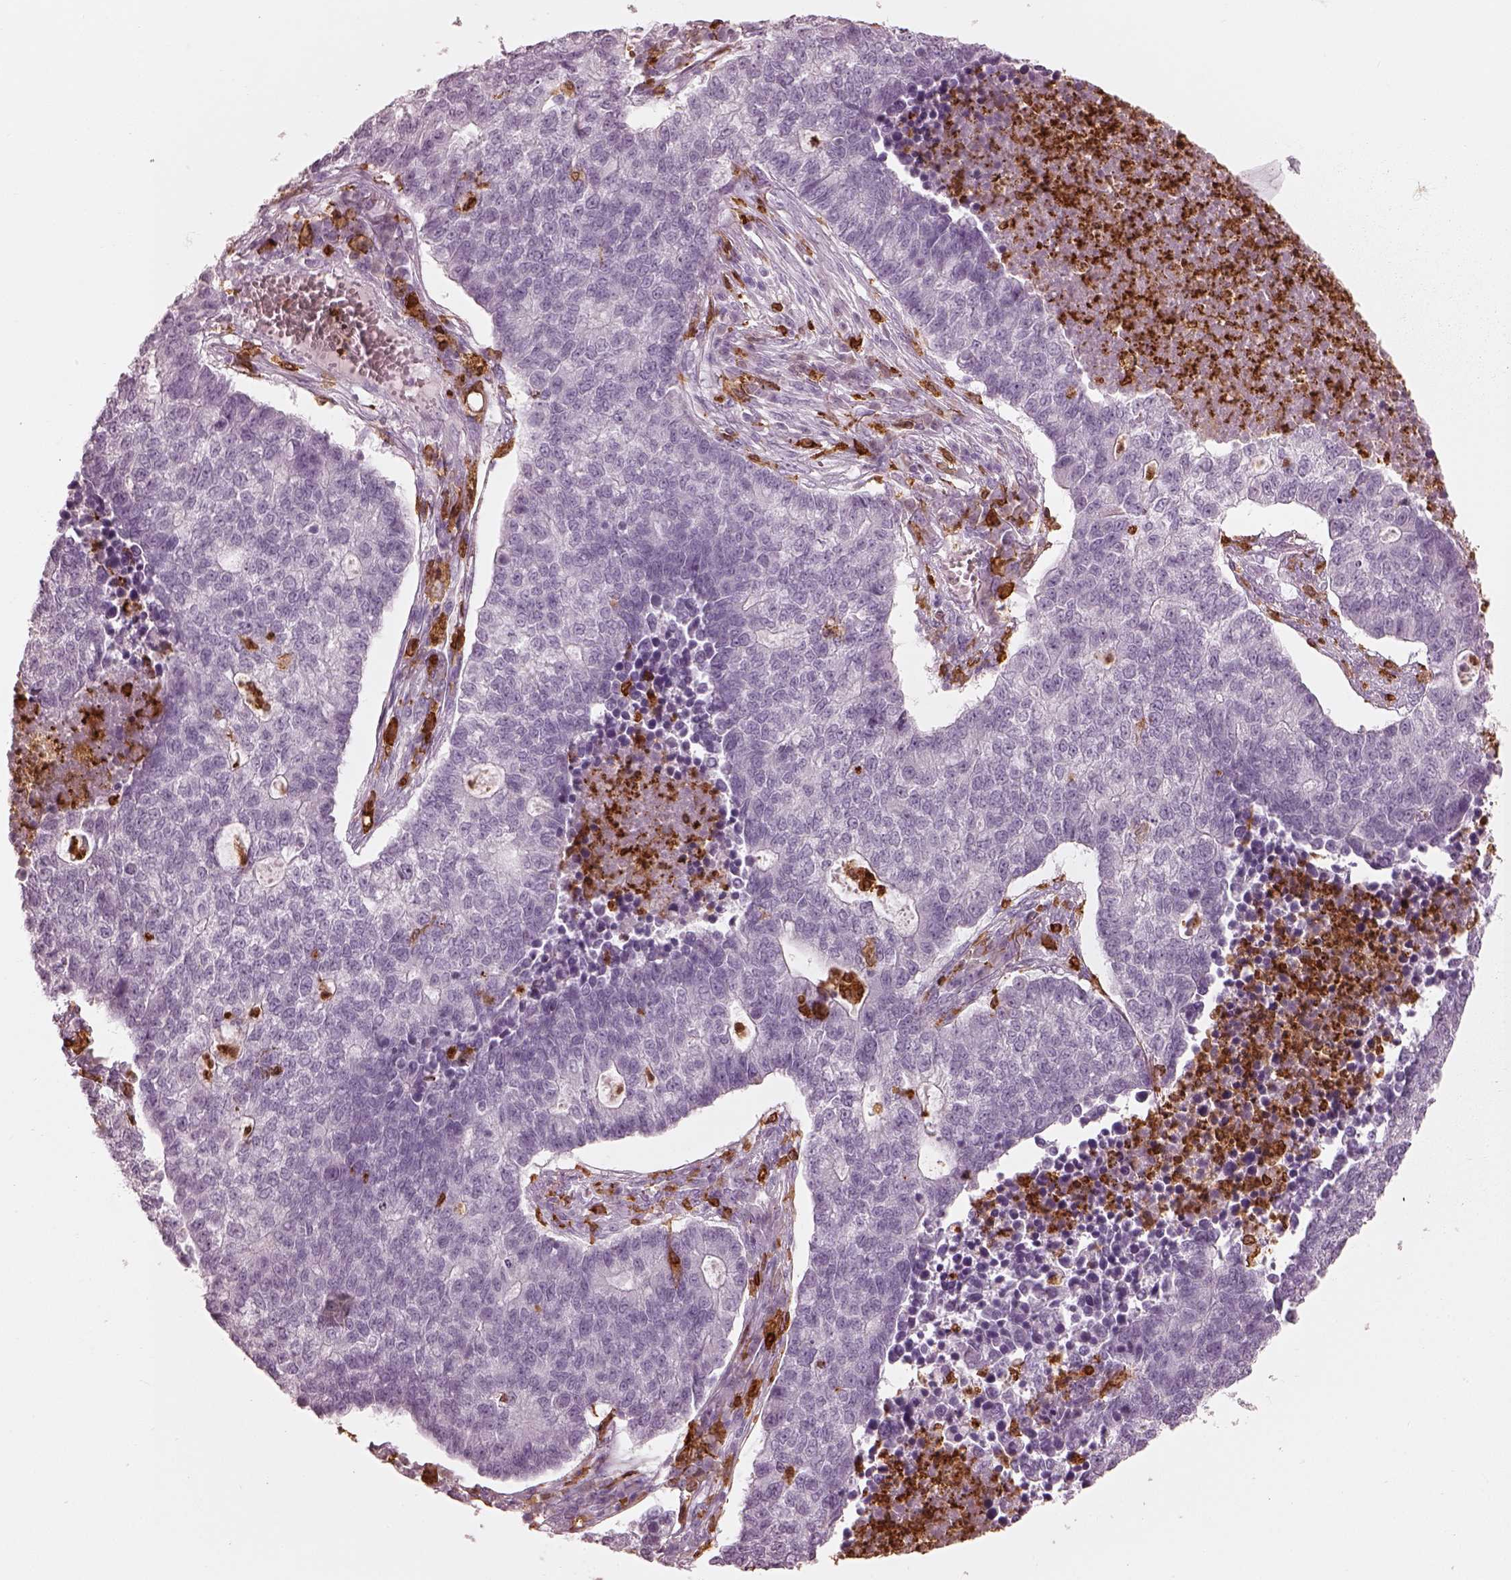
{"staining": {"intensity": "negative", "quantity": "none", "location": "none"}, "tissue": "lung cancer", "cell_type": "Tumor cells", "image_type": "cancer", "snomed": [{"axis": "morphology", "description": "Adenocarcinoma, NOS"}, {"axis": "topography", "description": "Lung"}], "caption": "High power microscopy histopathology image of an immunohistochemistry (IHC) histopathology image of lung adenocarcinoma, revealing no significant staining in tumor cells.", "gene": "ALOX5", "patient": {"sex": "male", "age": 57}}